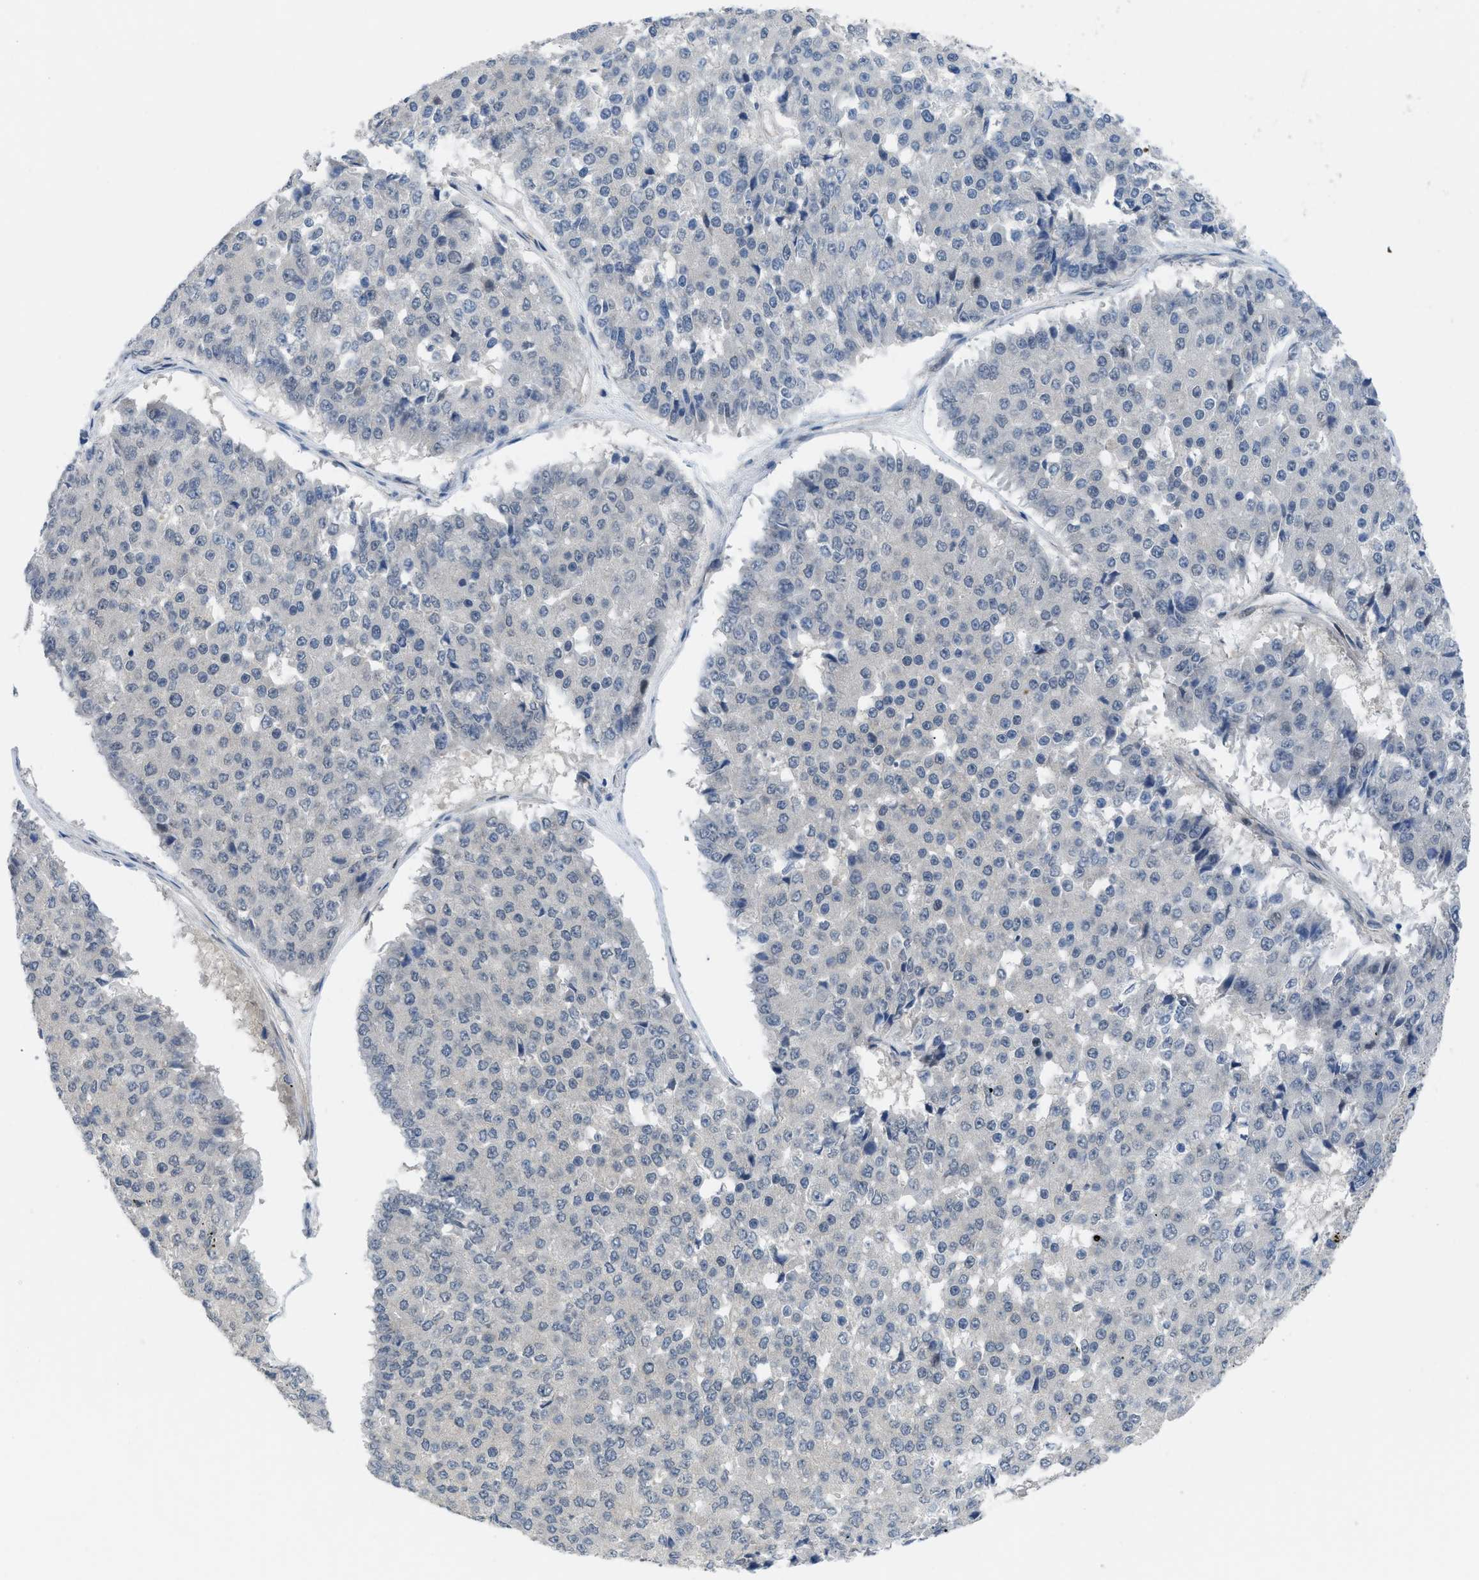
{"staining": {"intensity": "negative", "quantity": "none", "location": "none"}, "tissue": "pancreatic cancer", "cell_type": "Tumor cells", "image_type": "cancer", "snomed": [{"axis": "morphology", "description": "Adenocarcinoma, NOS"}, {"axis": "topography", "description": "Pancreas"}], "caption": "Immunohistochemical staining of human adenocarcinoma (pancreatic) reveals no significant positivity in tumor cells. (DAB IHC, high magnification).", "gene": "TNFAIP1", "patient": {"sex": "male", "age": 50}}